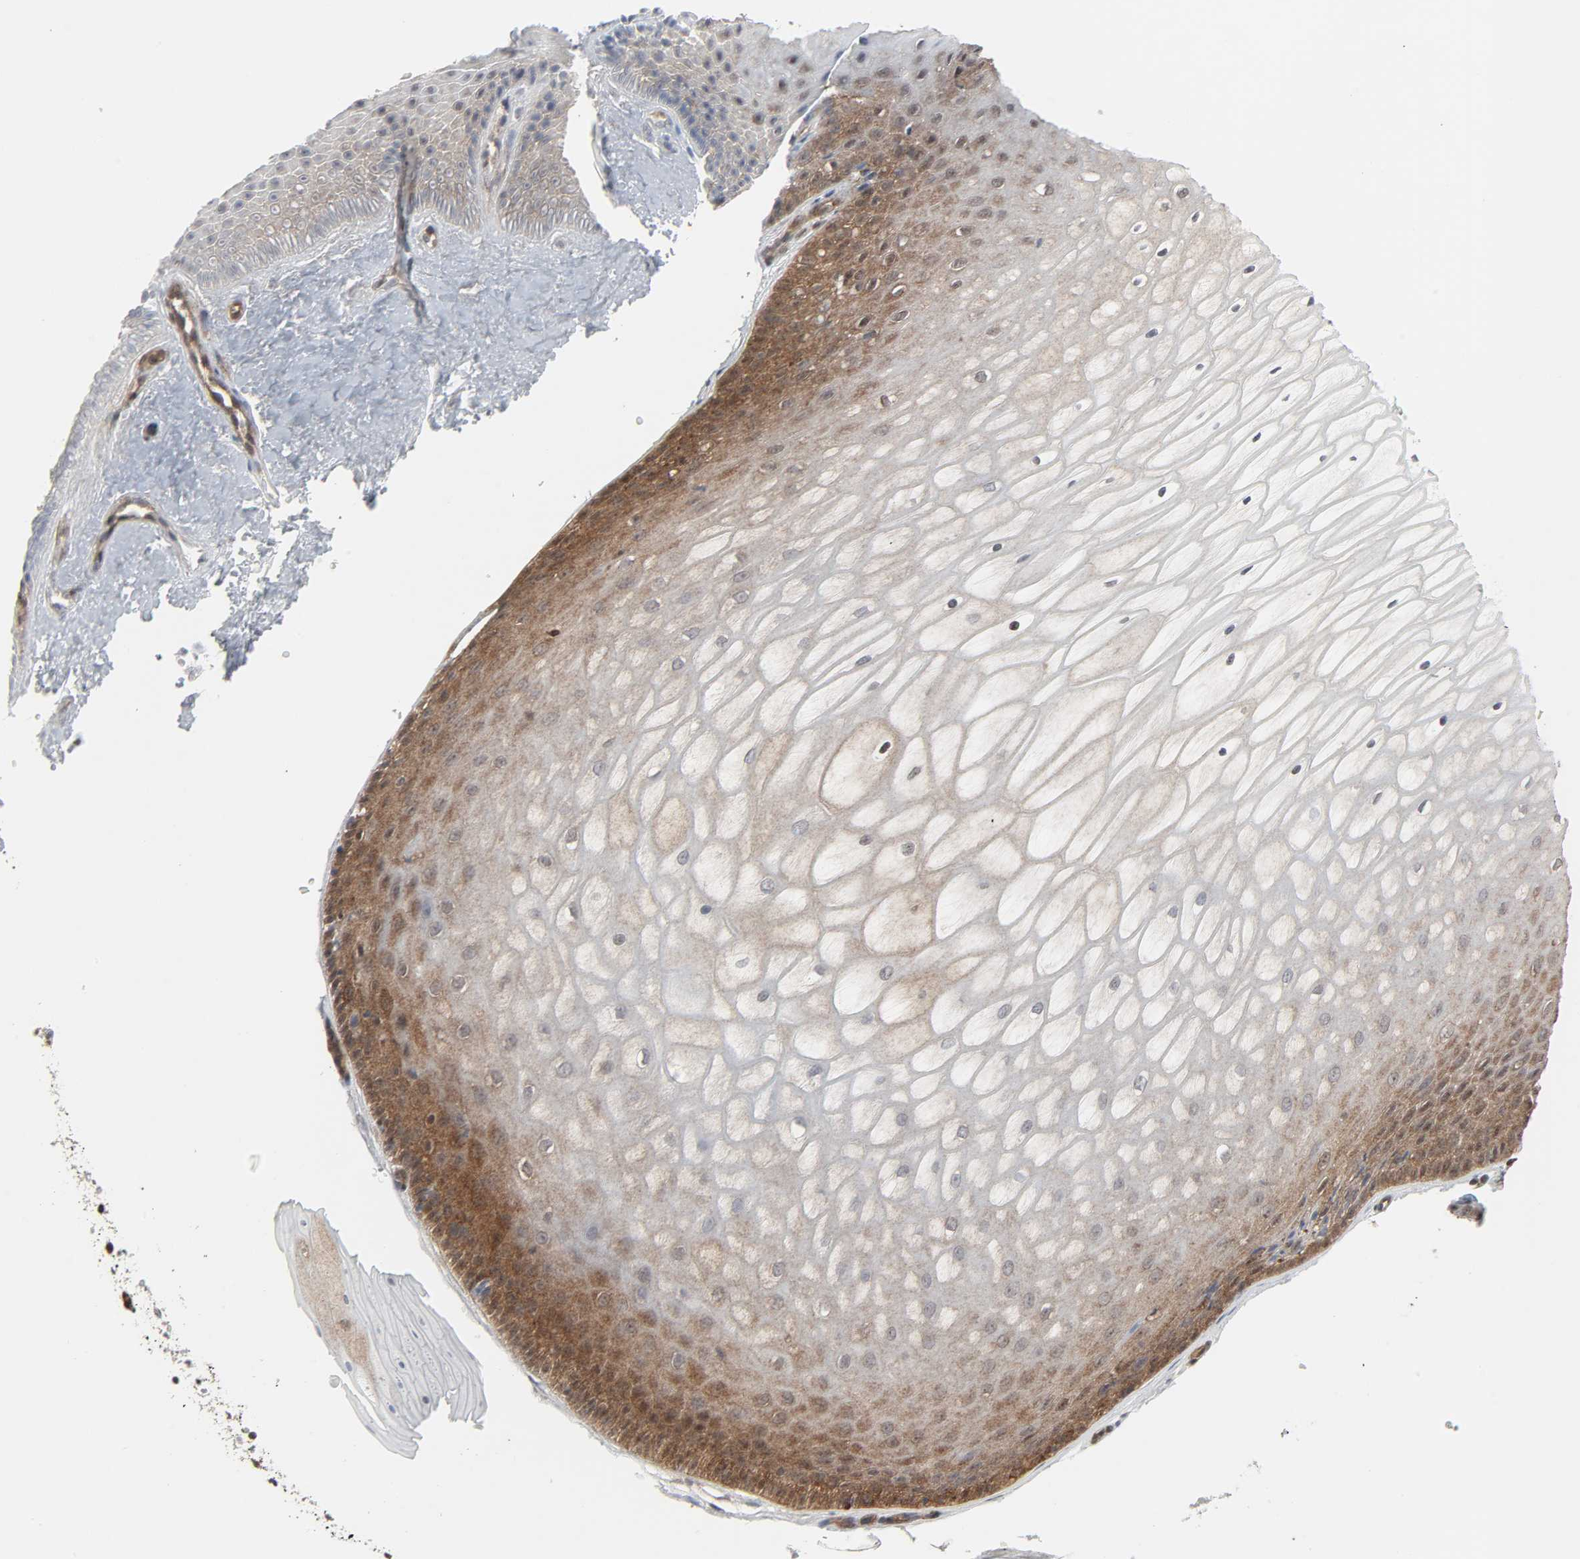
{"staining": {"intensity": "strong", "quantity": ">75%", "location": "cytoplasmic/membranous"}, "tissue": "cervix", "cell_type": "Glandular cells", "image_type": "normal", "snomed": [{"axis": "morphology", "description": "Normal tissue, NOS"}, {"axis": "topography", "description": "Cervix"}], "caption": "A high-resolution image shows IHC staining of benign cervix, which exhibits strong cytoplasmic/membranous expression in about >75% of glandular cells.", "gene": "GSK3A", "patient": {"sex": "female", "age": 55}}